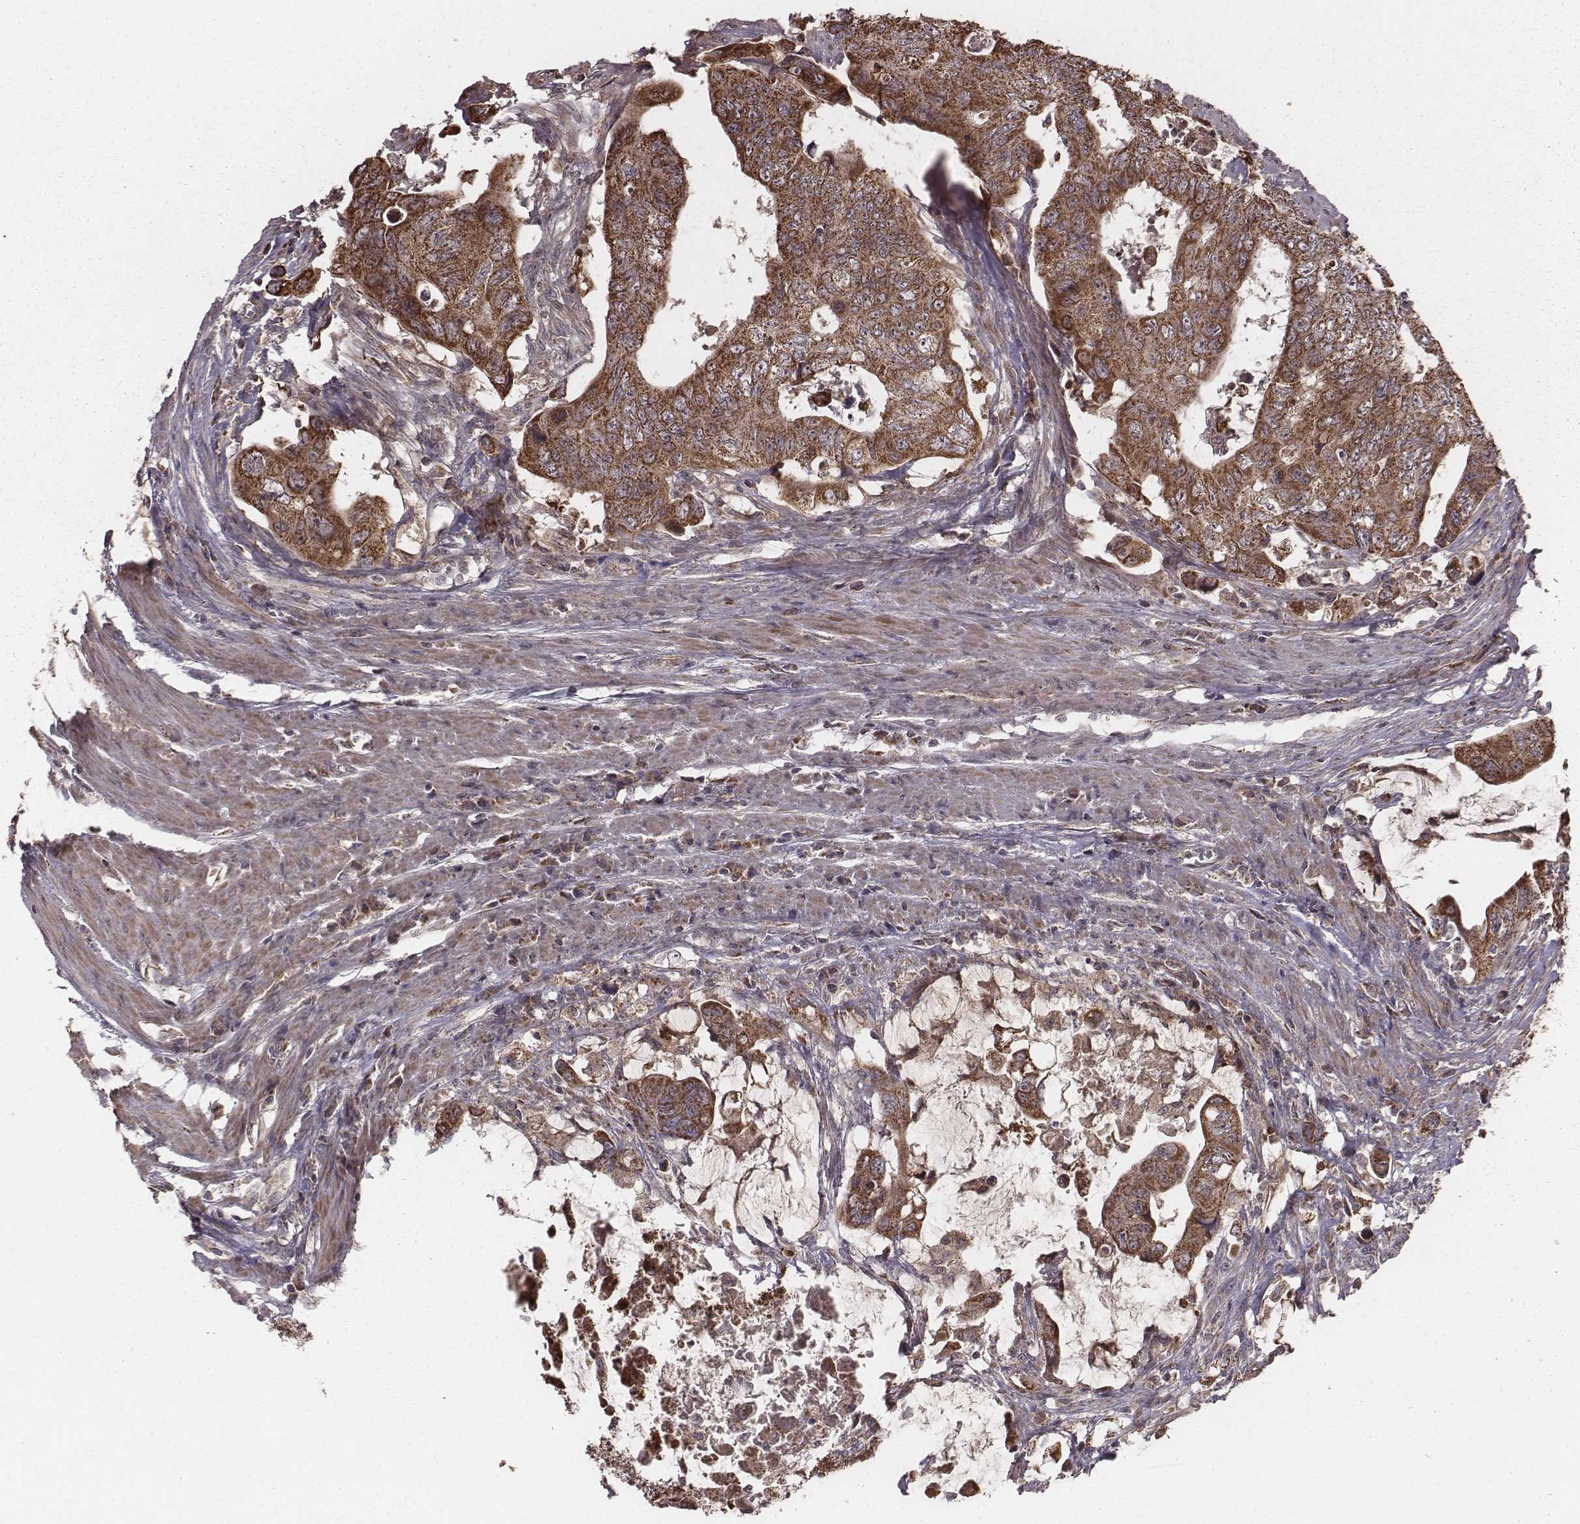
{"staining": {"intensity": "strong", "quantity": ">75%", "location": "cytoplasmic/membranous"}, "tissue": "colorectal cancer", "cell_type": "Tumor cells", "image_type": "cancer", "snomed": [{"axis": "morphology", "description": "Adenocarcinoma, NOS"}, {"axis": "topography", "description": "Colon"}], "caption": "Adenocarcinoma (colorectal) stained with a protein marker demonstrates strong staining in tumor cells.", "gene": "PDCD2L", "patient": {"sex": "male", "age": 57}}